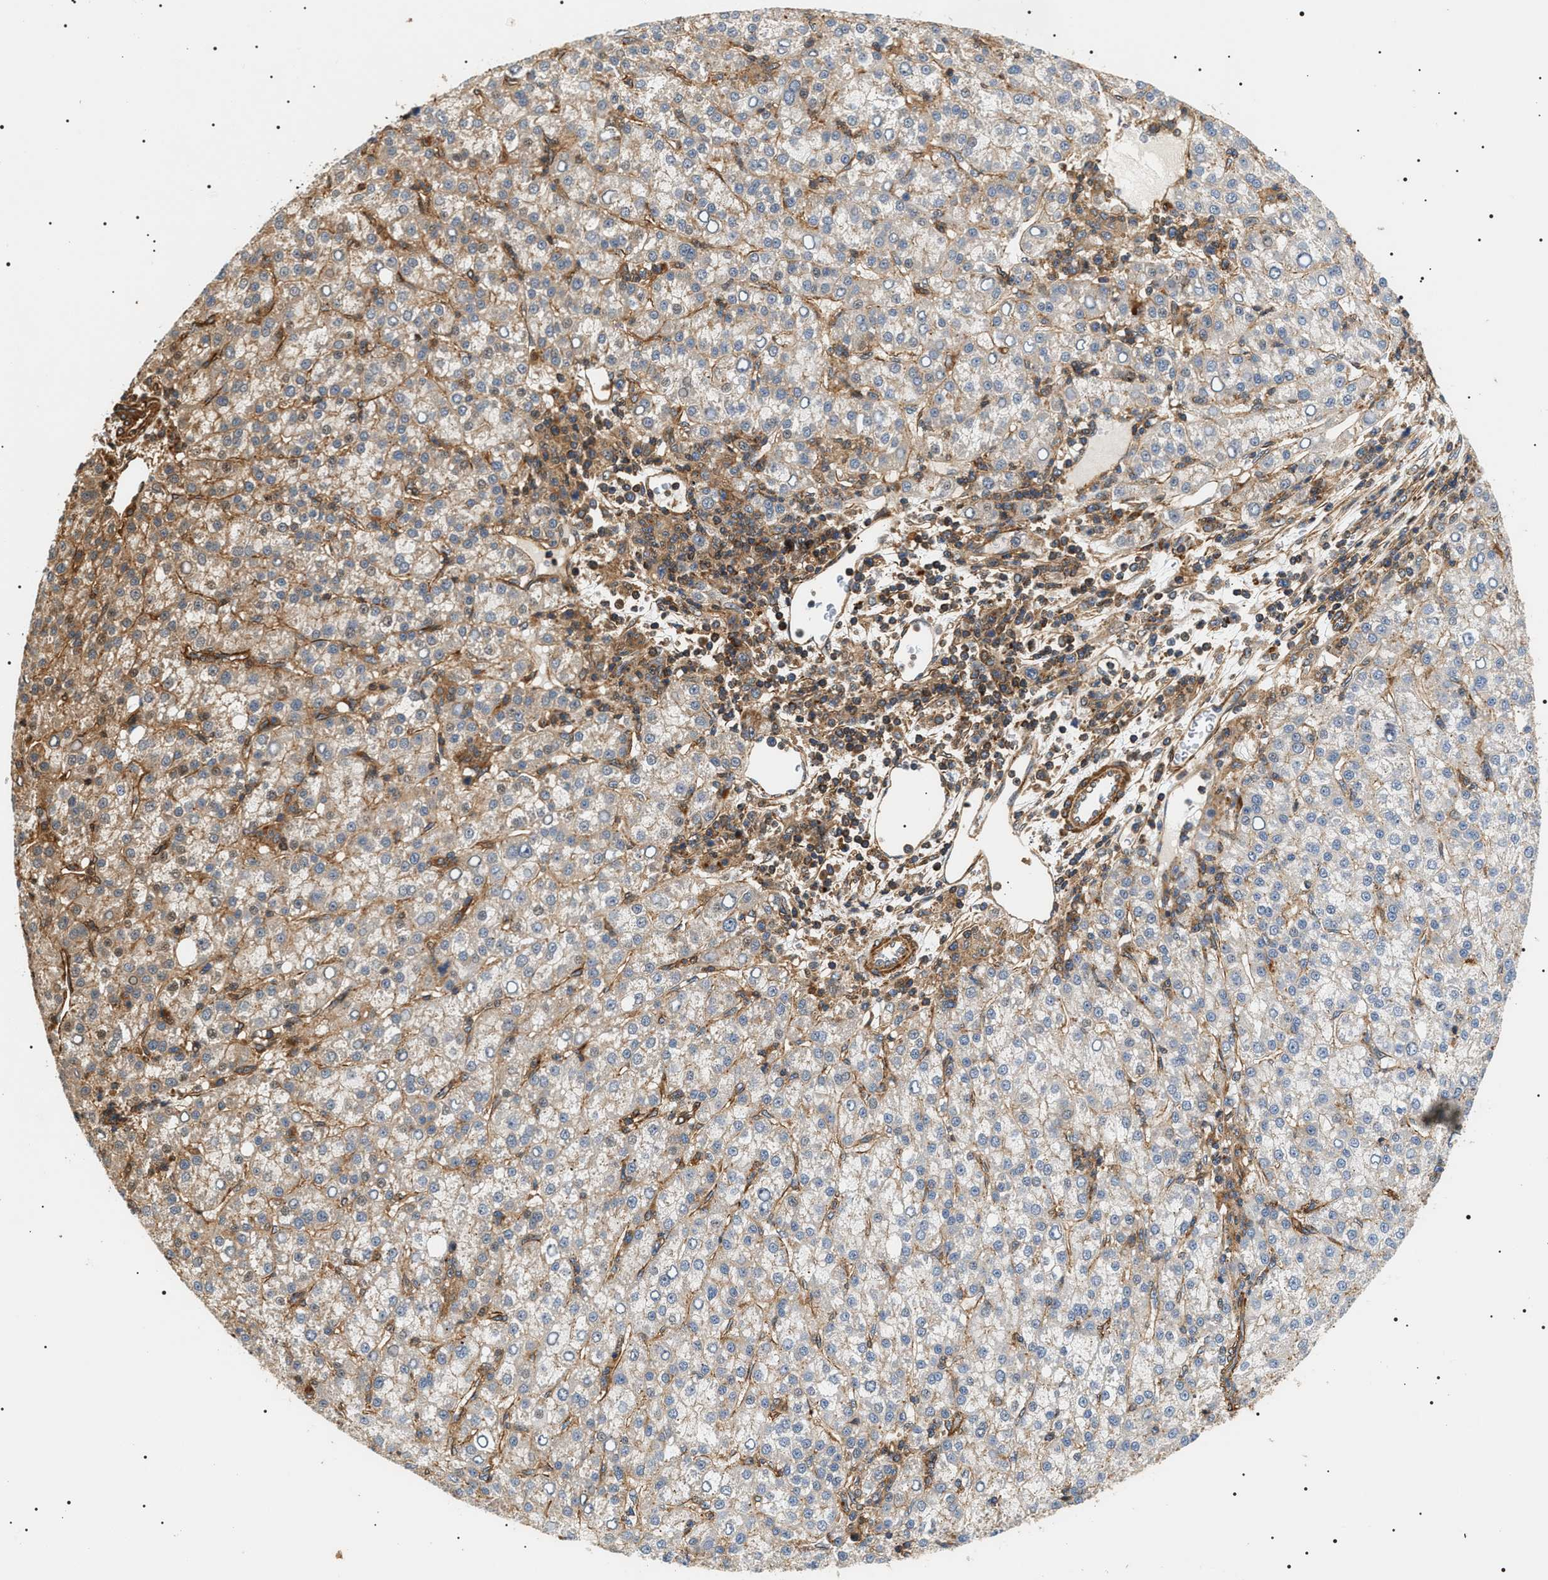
{"staining": {"intensity": "moderate", "quantity": "<25%", "location": "cytoplasmic/membranous"}, "tissue": "liver cancer", "cell_type": "Tumor cells", "image_type": "cancer", "snomed": [{"axis": "morphology", "description": "Carcinoma, Hepatocellular, NOS"}, {"axis": "topography", "description": "Liver"}], "caption": "Hepatocellular carcinoma (liver) stained with immunohistochemistry reveals moderate cytoplasmic/membranous expression in about <25% of tumor cells. The staining was performed using DAB (3,3'-diaminobenzidine) to visualize the protein expression in brown, while the nuclei were stained in blue with hematoxylin (Magnification: 20x).", "gene": "SH3GLB2", "patient": {"sex": "female", "age": 58}}